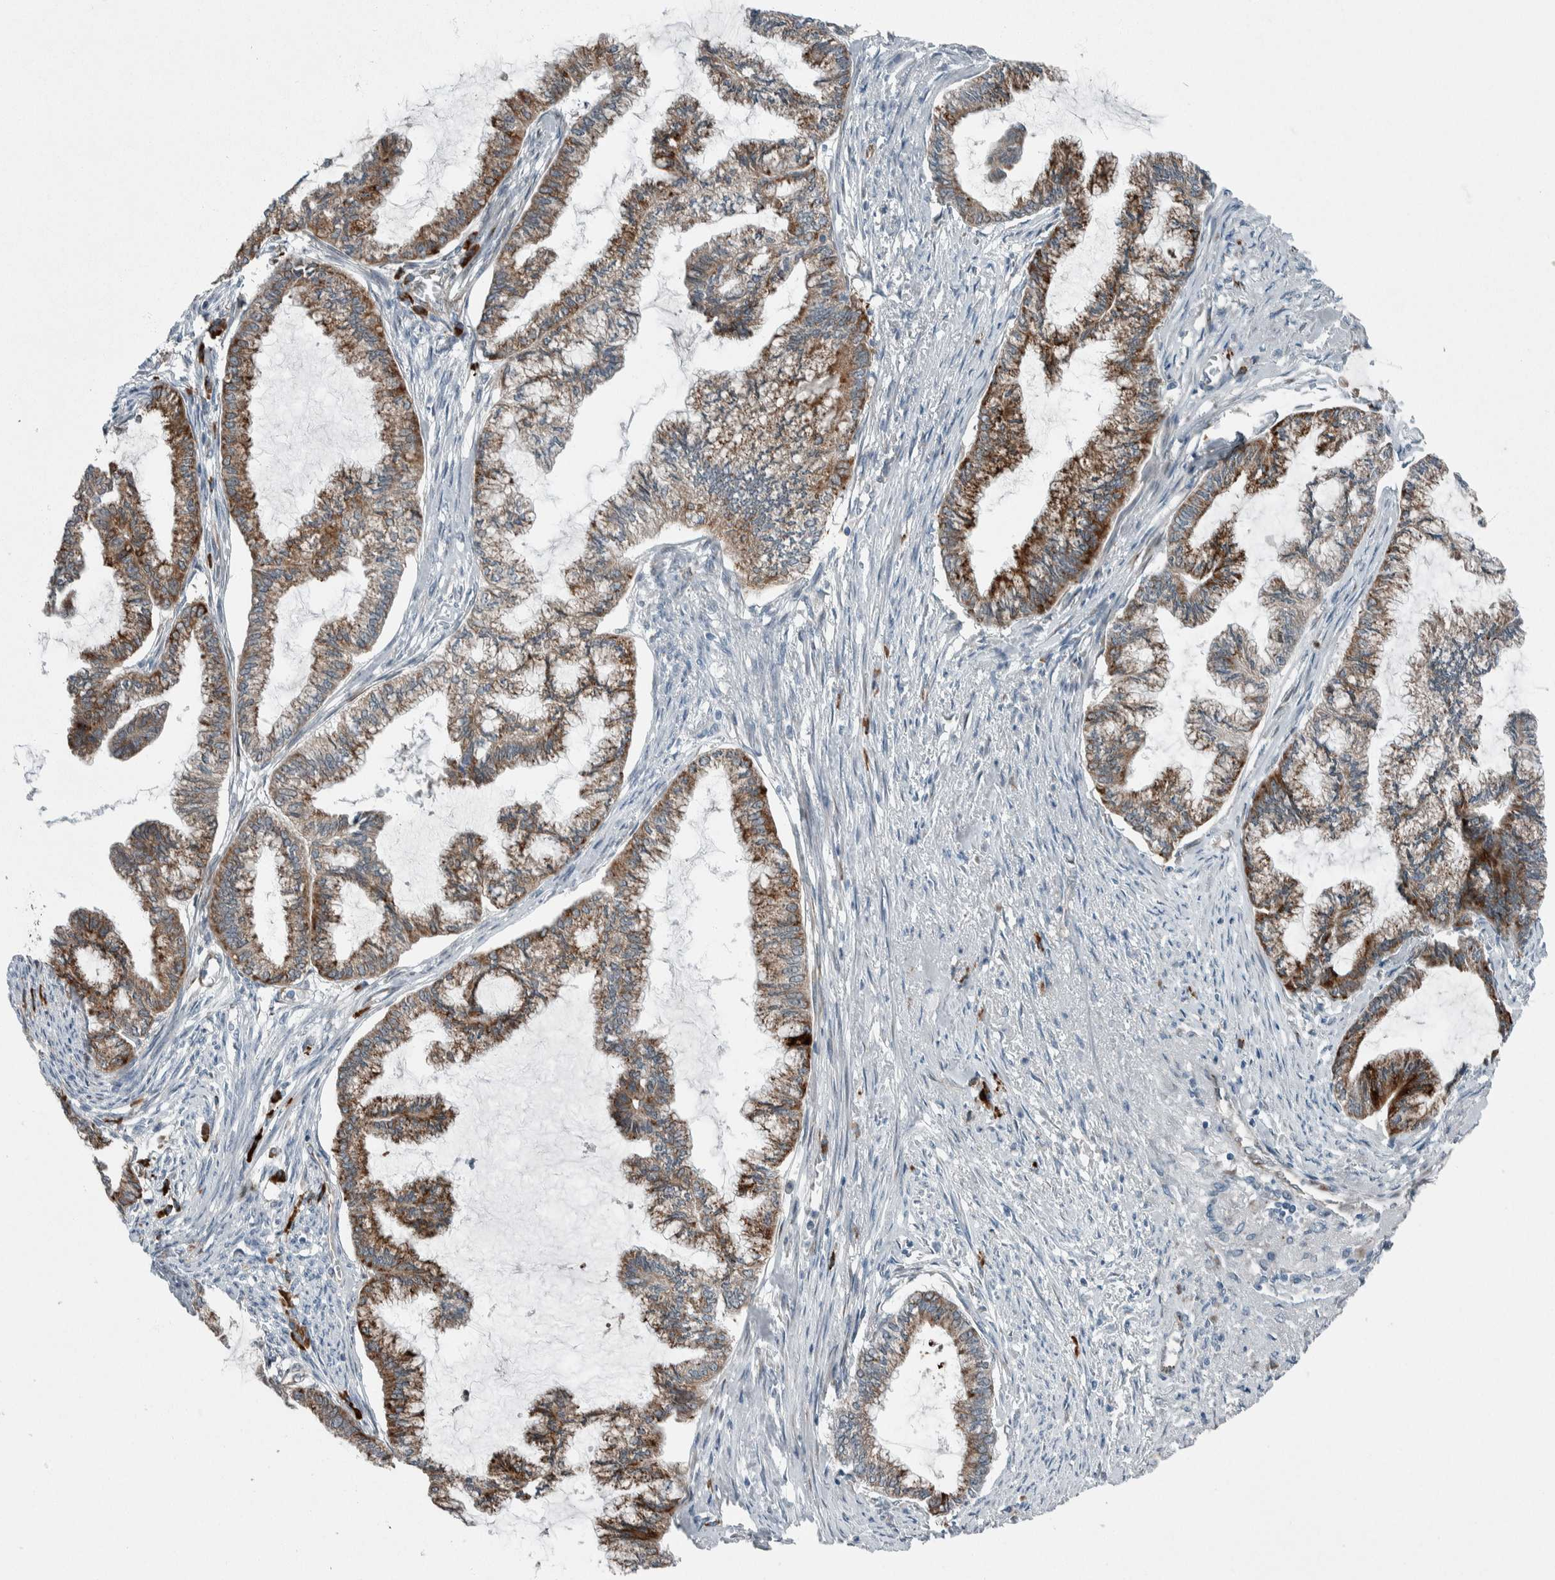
{"staining": {"intensity": "moderate", "quantity": ">75%", "location": "cytoplasmic/membranous"}, "tissue": "endometrial cancer", "cell_type": "Tumor cells", "image_type": "cancer", "snomed": [{"axis": "morphology", "description": "Adenocarcinoma, NOS"}, {"axis": "topography", "description": "Endometrium"}], "caption": "The immunohistochemical stain labels moderate cytoplasmic/membranous staining in tumor cells of endometrial adenocarcinoma tissue. (brown staining indicates protein expression, while blue staining denotes nuclei).", "gene": "USP25", "patient": {"sex": "female", "age": 86}}